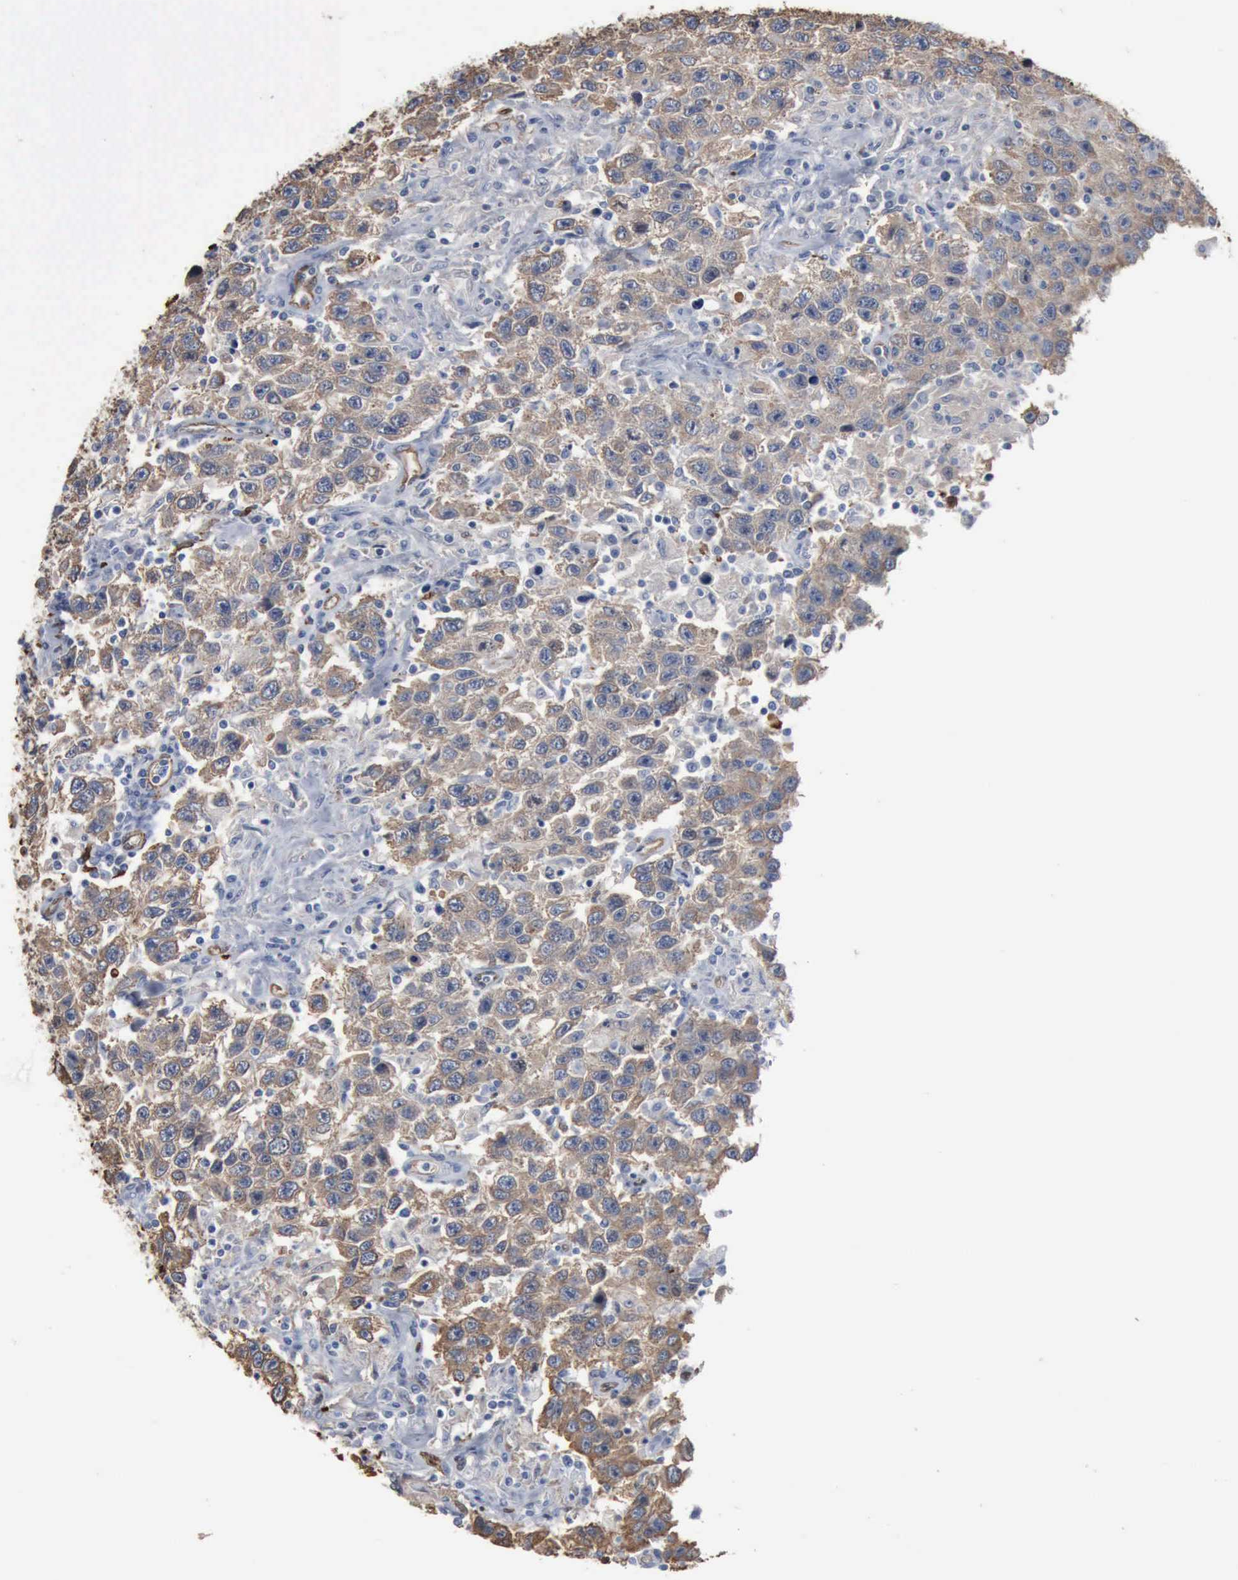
{"staining": {"intensity": "moderate", "quantity": "25%-75%", "location": "cytoplasmic/membranous"}, "tissue": "testis cancer", "cell_type": "Tumor cells", "image_type": "cancer", "snomed": [{"axis": "morphology", "description": "Seminoma, NOS"}, {"axis": "topography", "description": "Testis"}], "caption": "A photomicrograph of testis cancer (seminoma) stained for a protein demonstrates moderate cytoplasmic/membranous brown staining in tumor cells. Nuclei are stained in blue.", "gene": "FSCN1", "patient": {"sex": "male", "age": 41}}